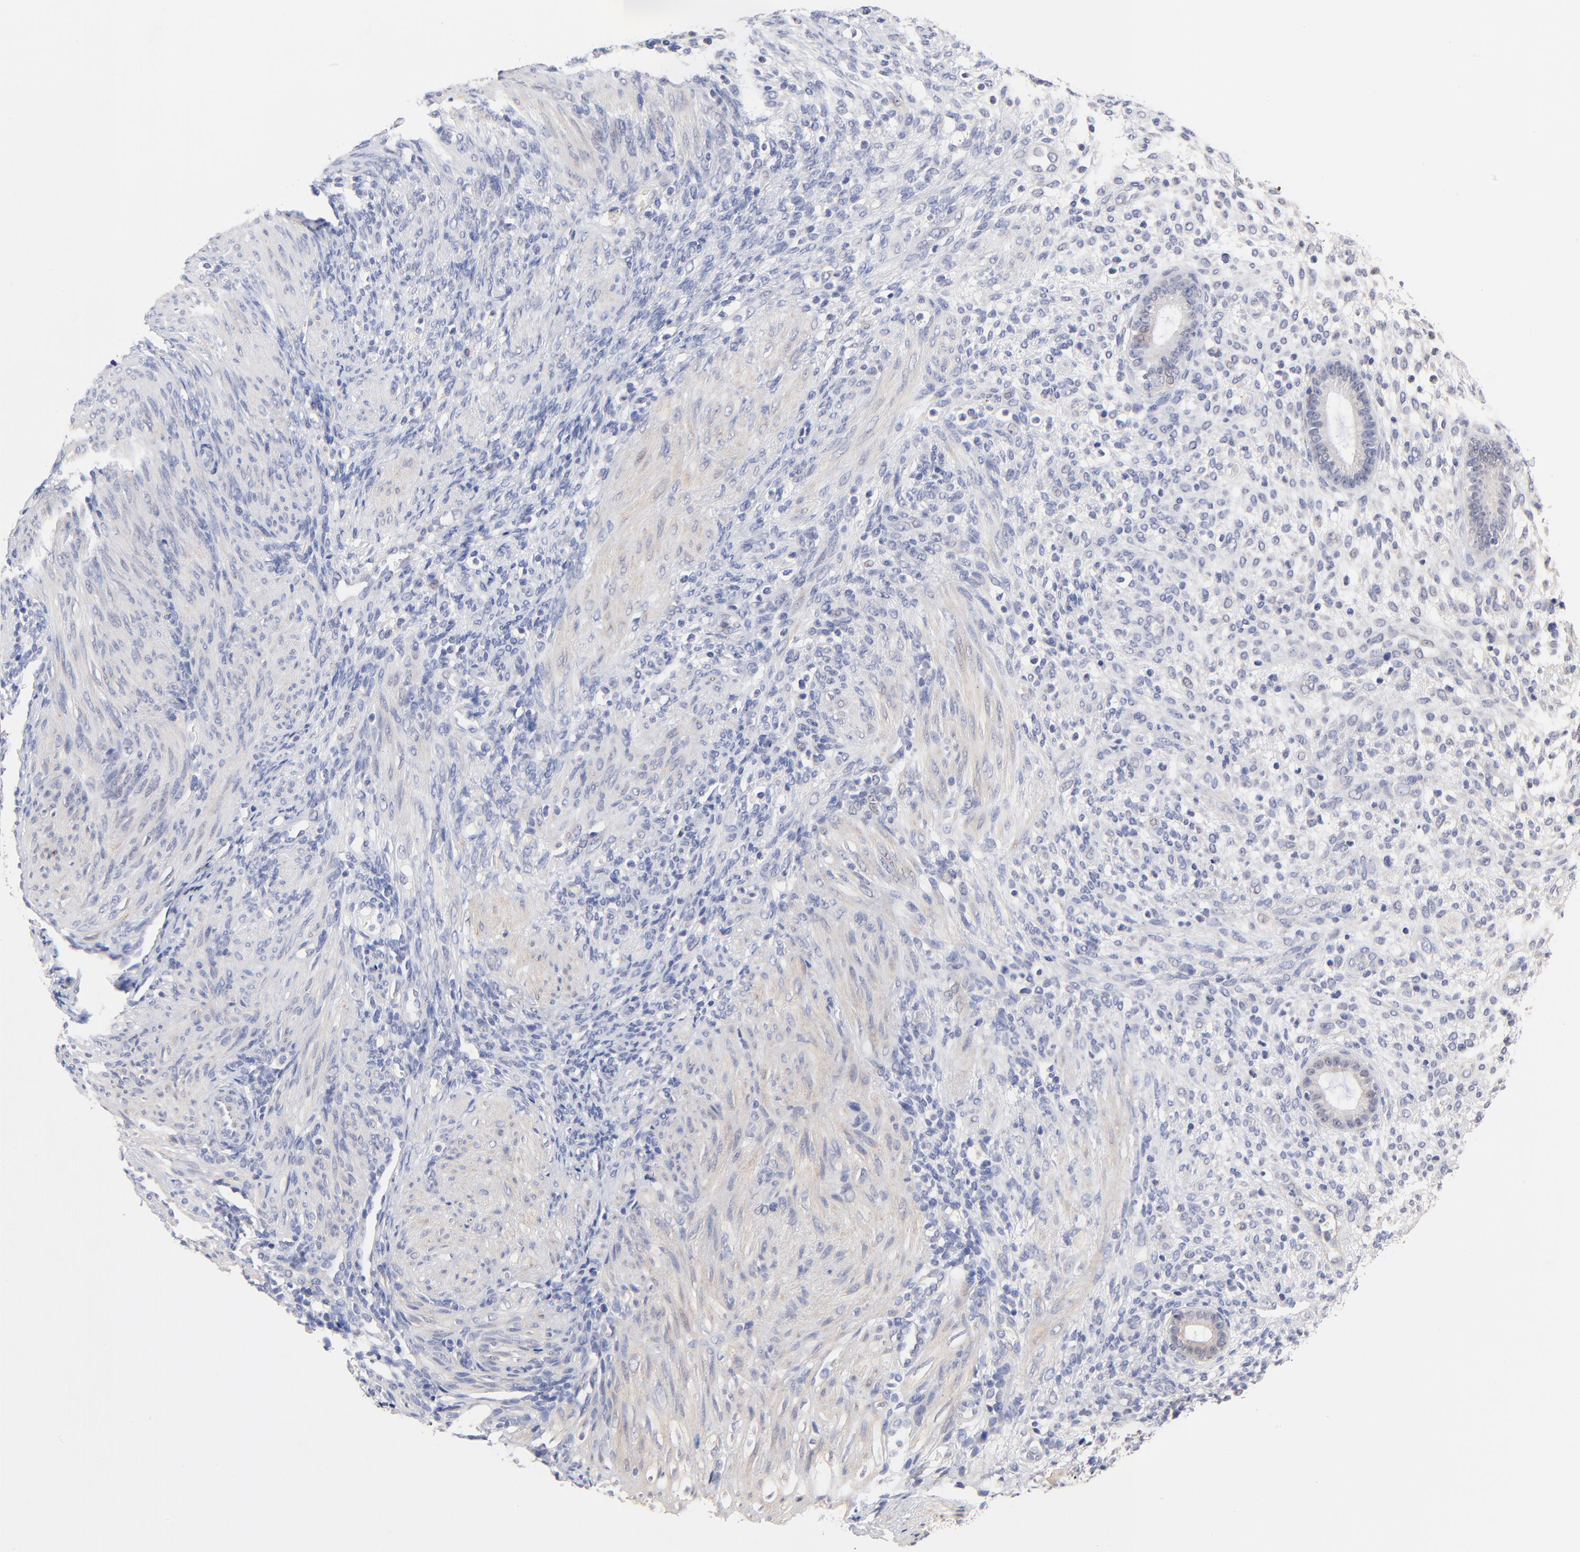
{"staining": {"intensity": "negative", "quantity": "none", "location": "none"}, "tissue": "endometrium", "cell_type": "Cells in endometrial stroma", "image_type": "normal", "snomed": [{"axis": "morphology", "description": "Normal tissue, NOS"}, {"axis": "topography", "description": "Endometrium"}], "caption": "Human endometrium stained for a protein using immunohistochemistry shows no staining in cells in endometrial stroma.", "gene": "TWNK", "patient": {"sex": "female", "age": 72}}